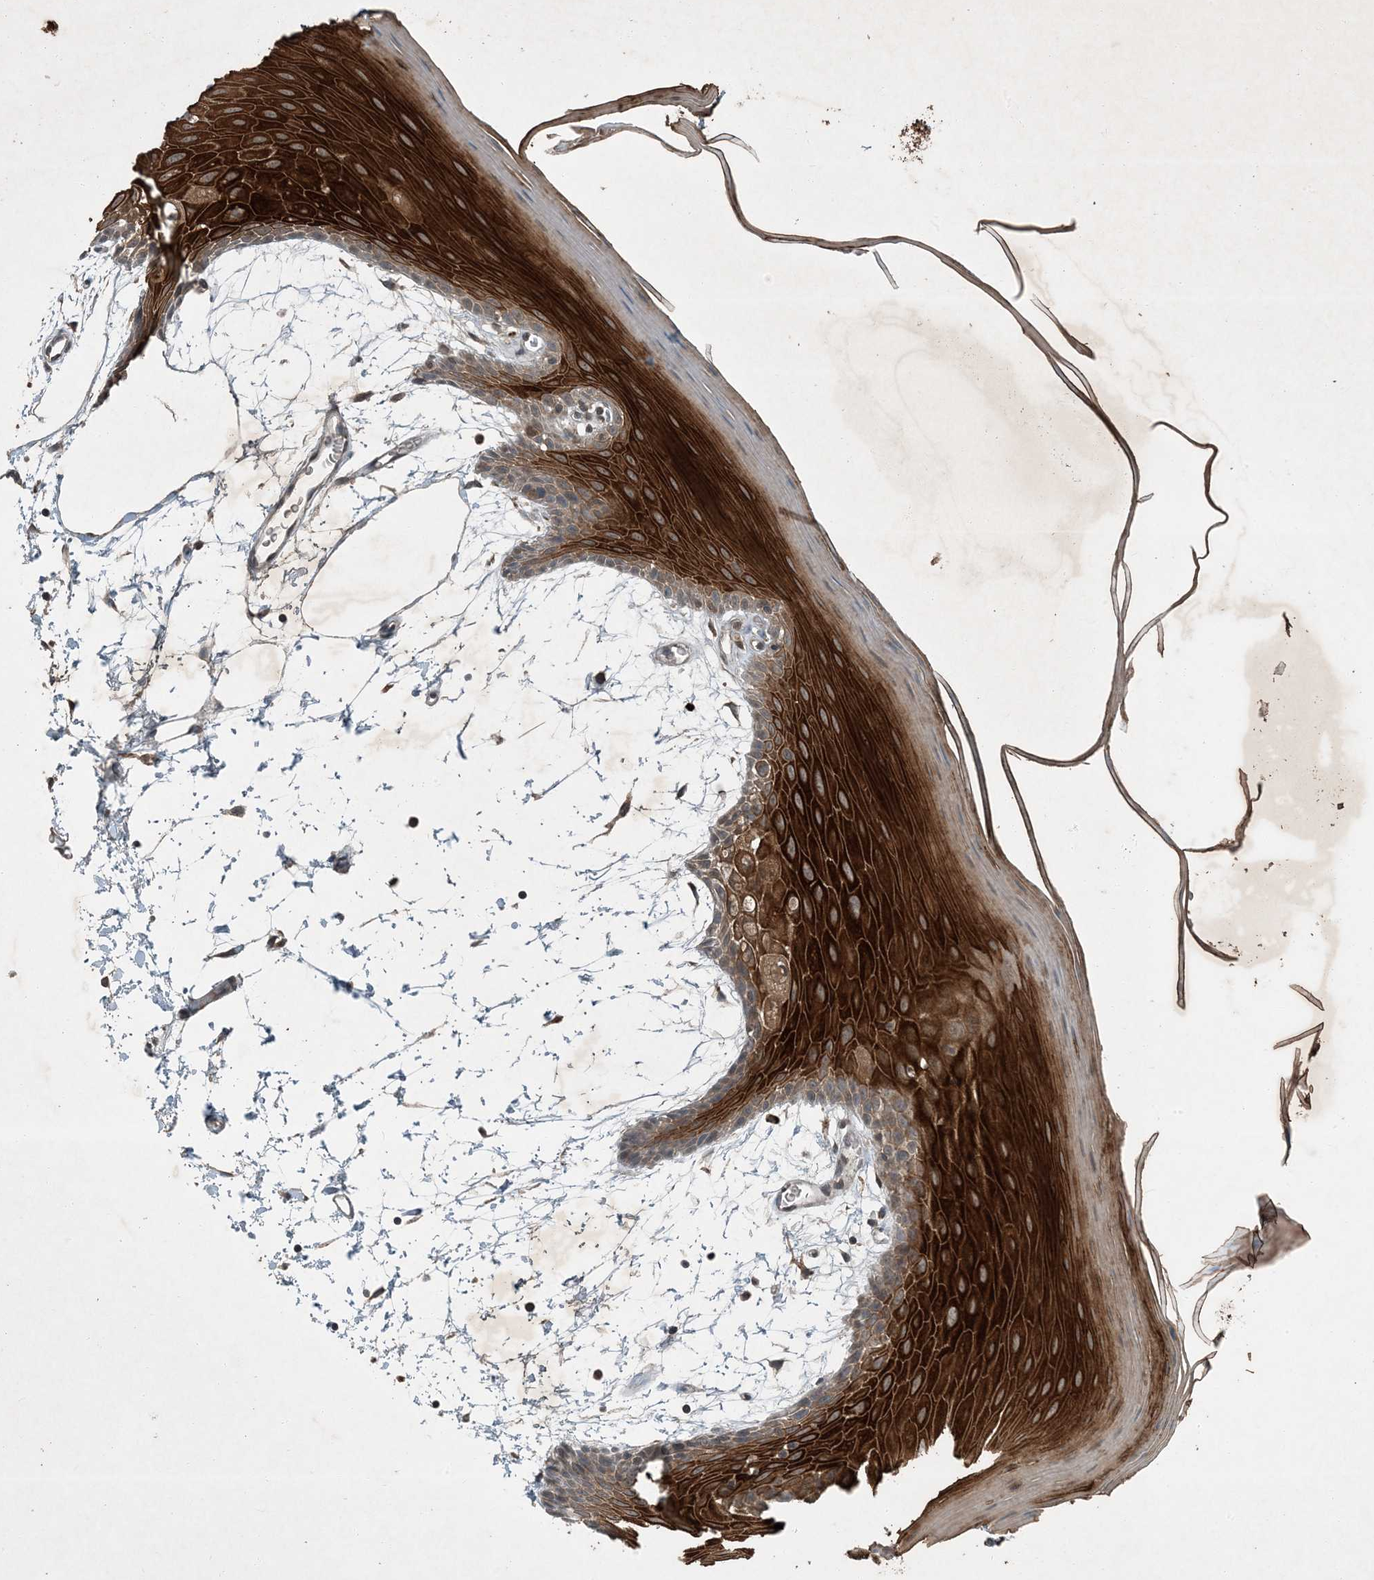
{"staining": {"intensity": "strong", "quantity": "25%-75%", "location": "cytoplasmic/membranous"}, "tissue": "oral mucosa", "cell_type": "Squamous epithelial cells", "image_type": "normal", "snomed": [{"axis": "morphology", "description": "Normal tissue, NOS"}, {"axis": "topography", "description": "Skeletal muscle"}, {"axis": "topography", "description": "Oral tissue"}, {"axis": "topography", "description": "Salivary gland"}, {"axis": "topography", "description": "Peripheral nerve tissue"}], "caption": "An image of human oral mucosa stained for a protein shows strong cytoplasmic/membranous brown staining in squamous epithelial cells.", "gene": "MDN1", "patient": {"sex": "male", "age": 54}}